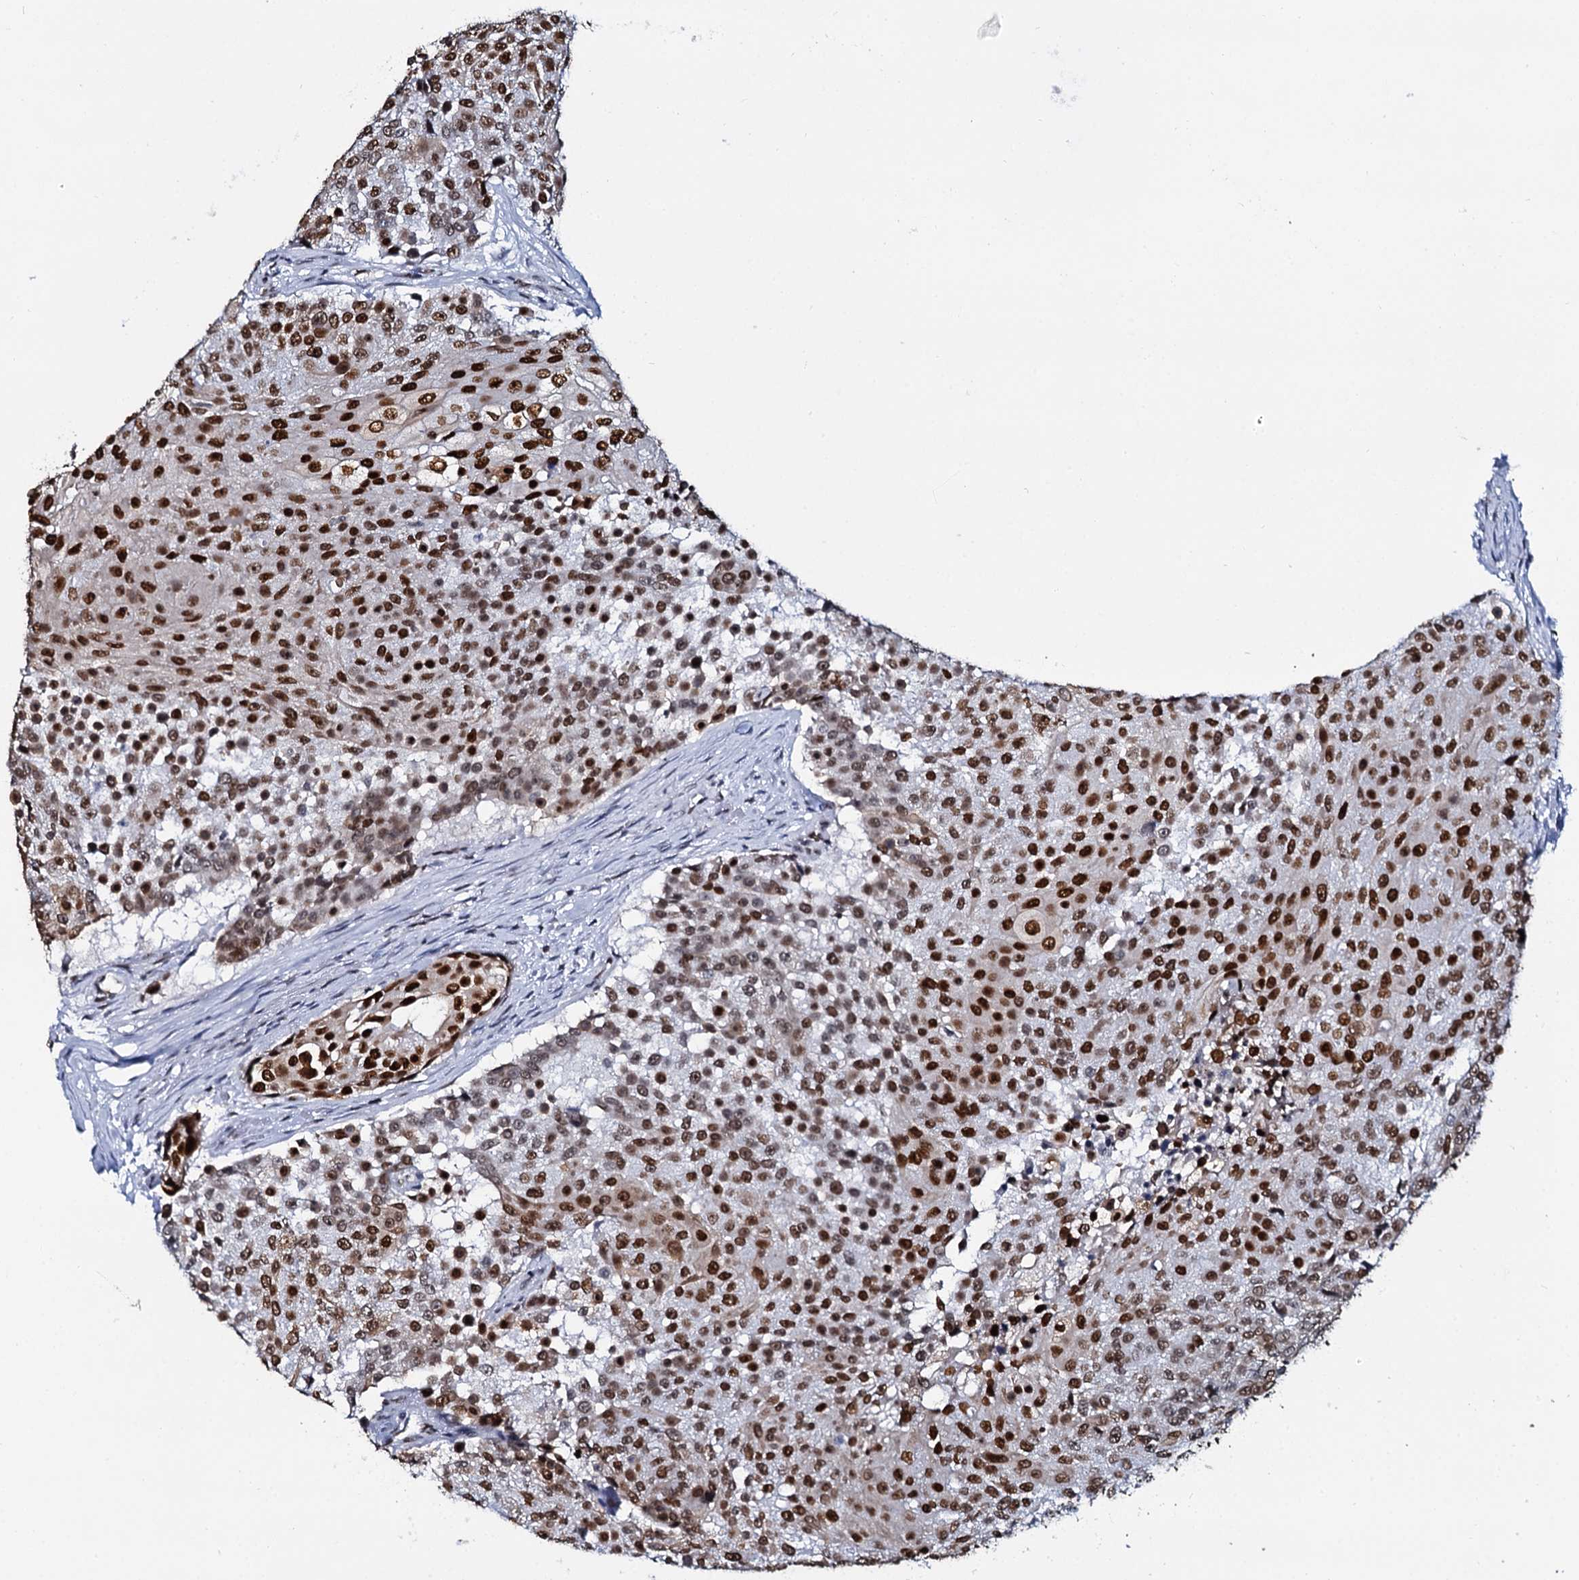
{"staining": {"intensity": "strong", "quantity": ">75%", "location": "nuclear"}, "tissue": "urothelial cancer", "cell_type": "Tumor cells", "image_type": "cancer", "snomed": [{"axis": "morphology", "description": "Urothelial carcinoma, High grade"}, {"axis": "topography", "description": "Urinary bladder"}], "caption": "Tumor cells display strong nuclear staining in approximately >75% of cells in urothelial cancer. (brown staining indicates protein expression, while blue staining denotes nuclei).", "gene": "CMAS", "patient": {"sex": "female", "age": 63}}